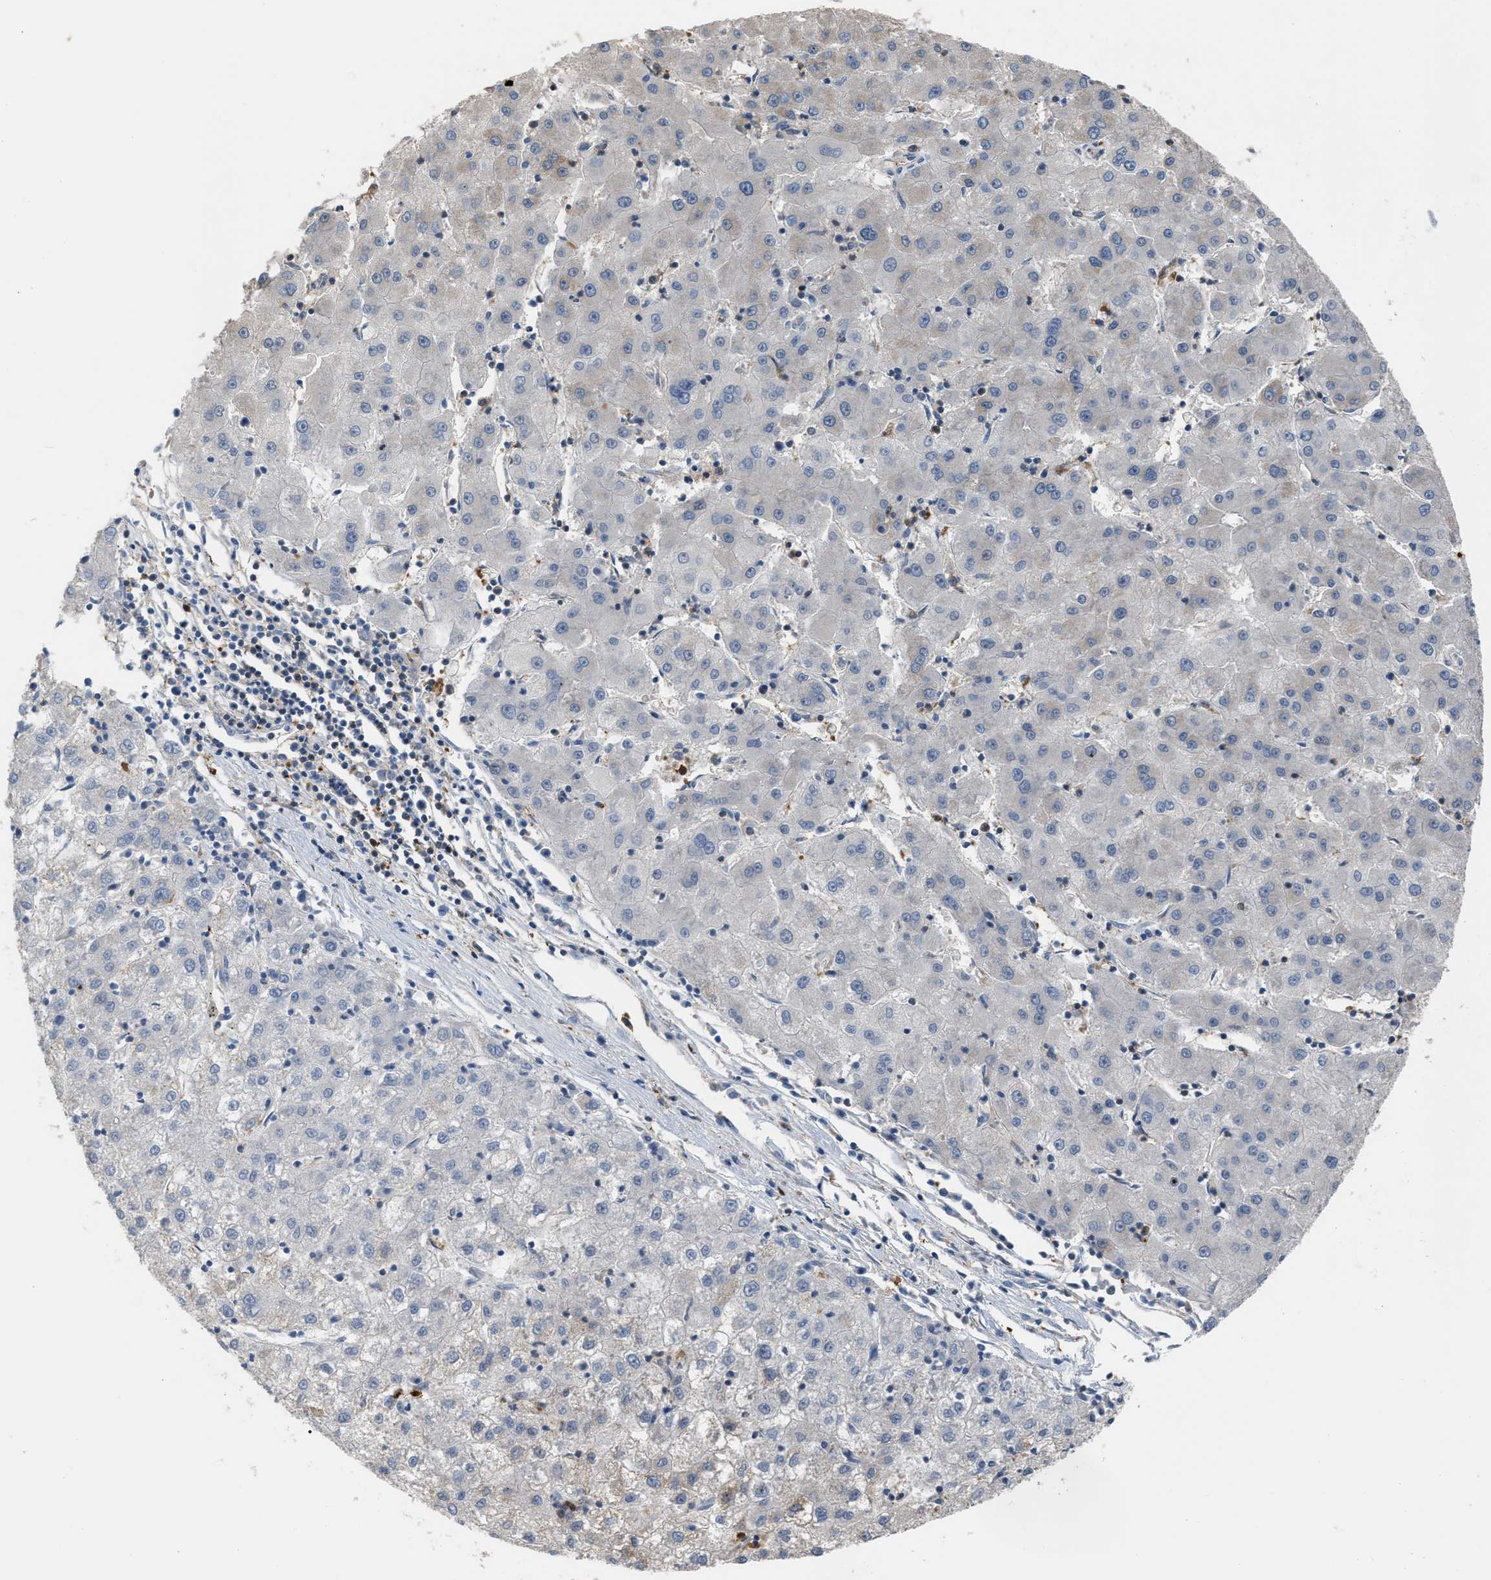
{"staining": {"intensity": "negative", "quantity": "none", "location": "none"}, "tissue": "liver cancer", "cell_type": "Tumor cells", "image_type": "cancer", "snomed": [{"axis": "morphology", "description": "Carcinoma, Hepatocellular, NOS"}, {"axis": "topography", "description": "Liver"}], "caption": "High power microscopy image of an immunohistochemistry histopathology image of liver cancer, revealing no significant positivity in tumor cells.", "gene": "MTPN", "patient": {"sex": "male", "age": 72}}